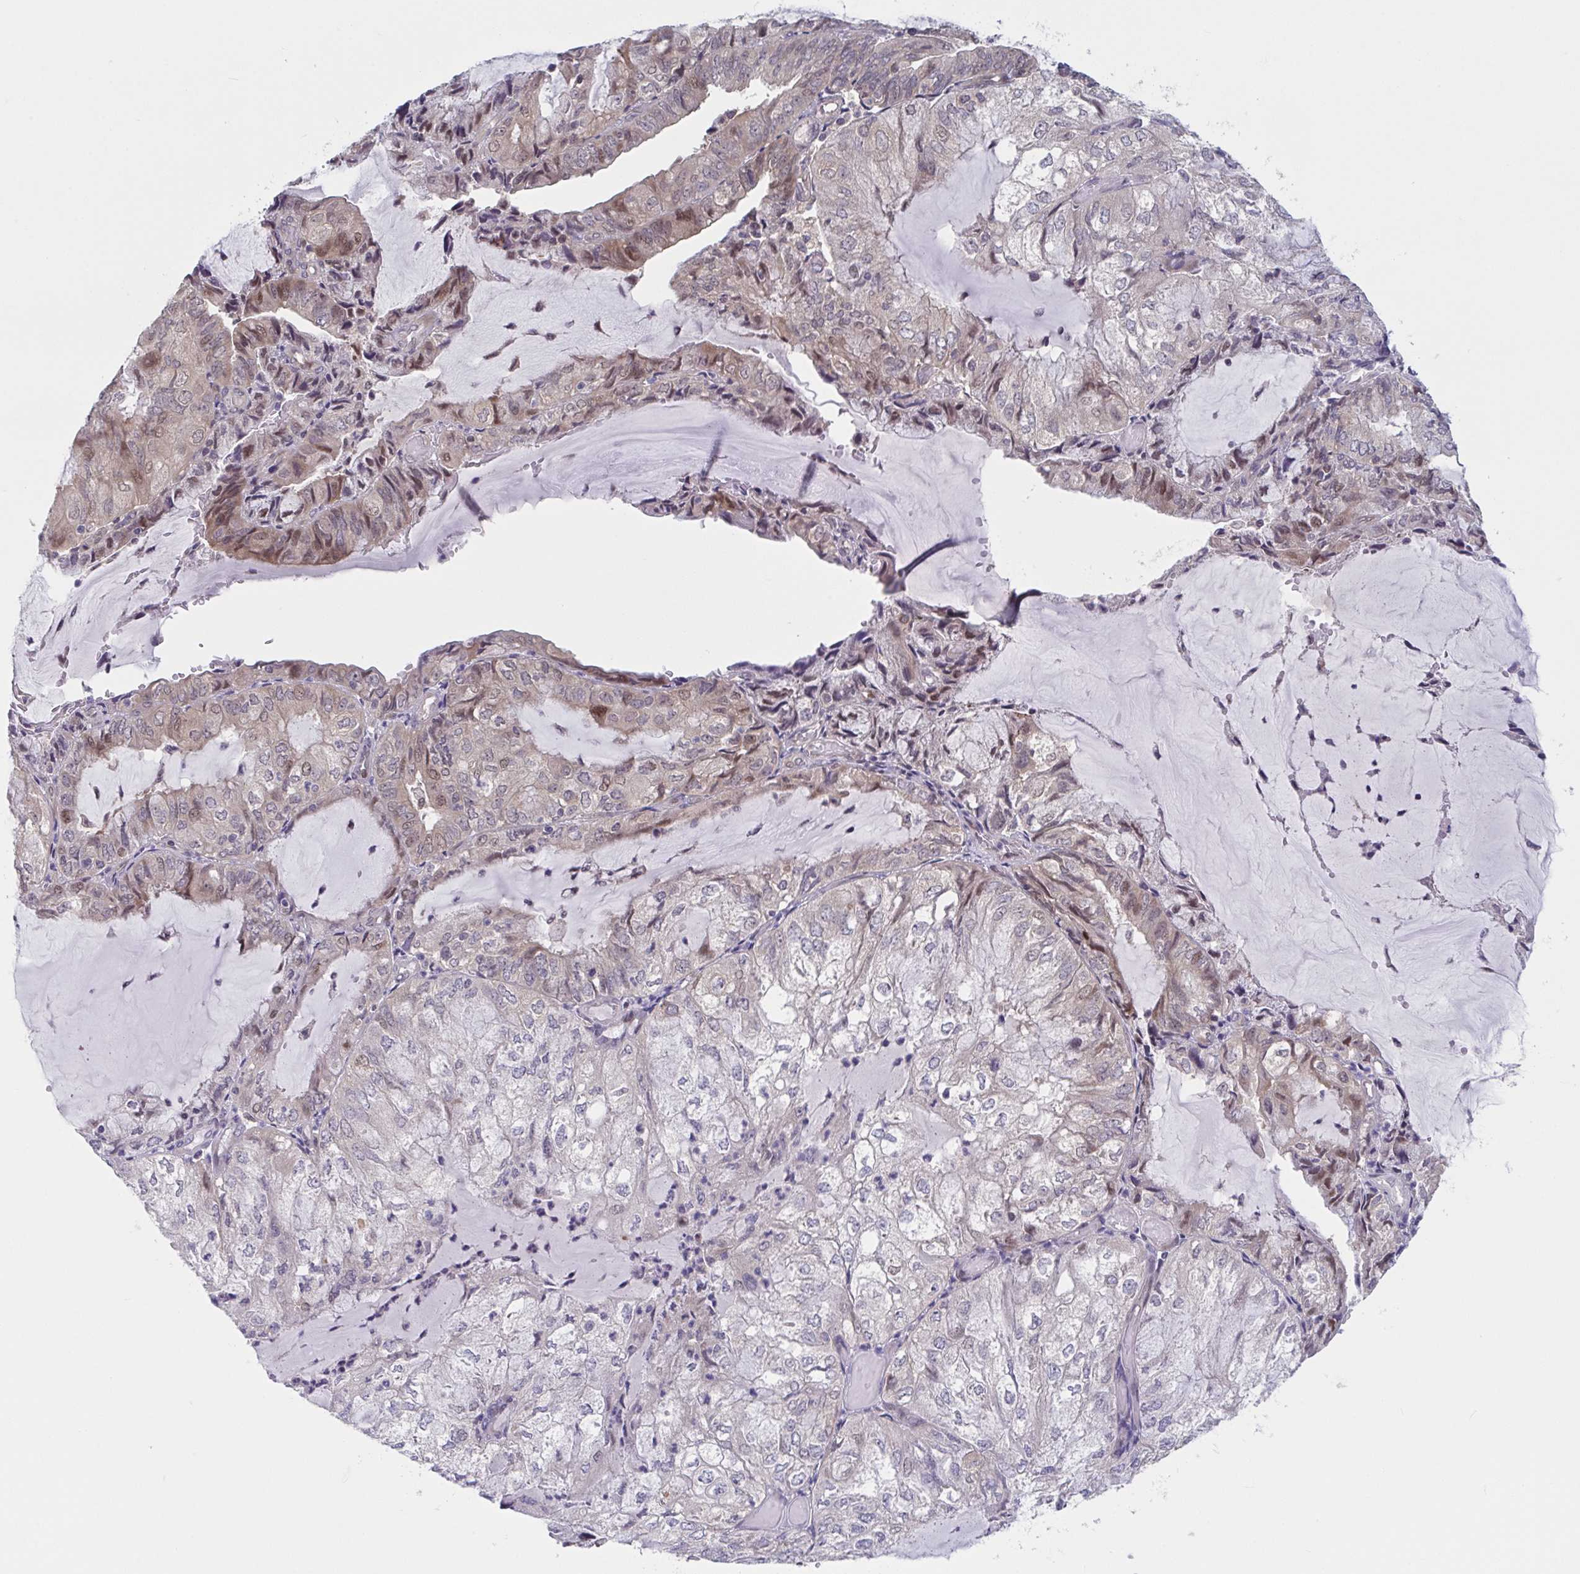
{"staining": {"intensity": "moderate", "quantity": "25%-75%", "location": "nuclear"}, "tissue": "endometrial cancer", "cell_type": "Tumor cells", "image_type": "cancer", "snomed": [{"axis": "morphology", "description": "Adenocarcinoma, NOS"}, {"axis": "topography", "description": "Endometrium"}], "caption": "The immunohistochemical stain highlights moderate nuclear positivity in tumor cells of endometrial cancer tissue.", "gene": "RIOK1", "patient": {"sex": "female", "age": 81}}